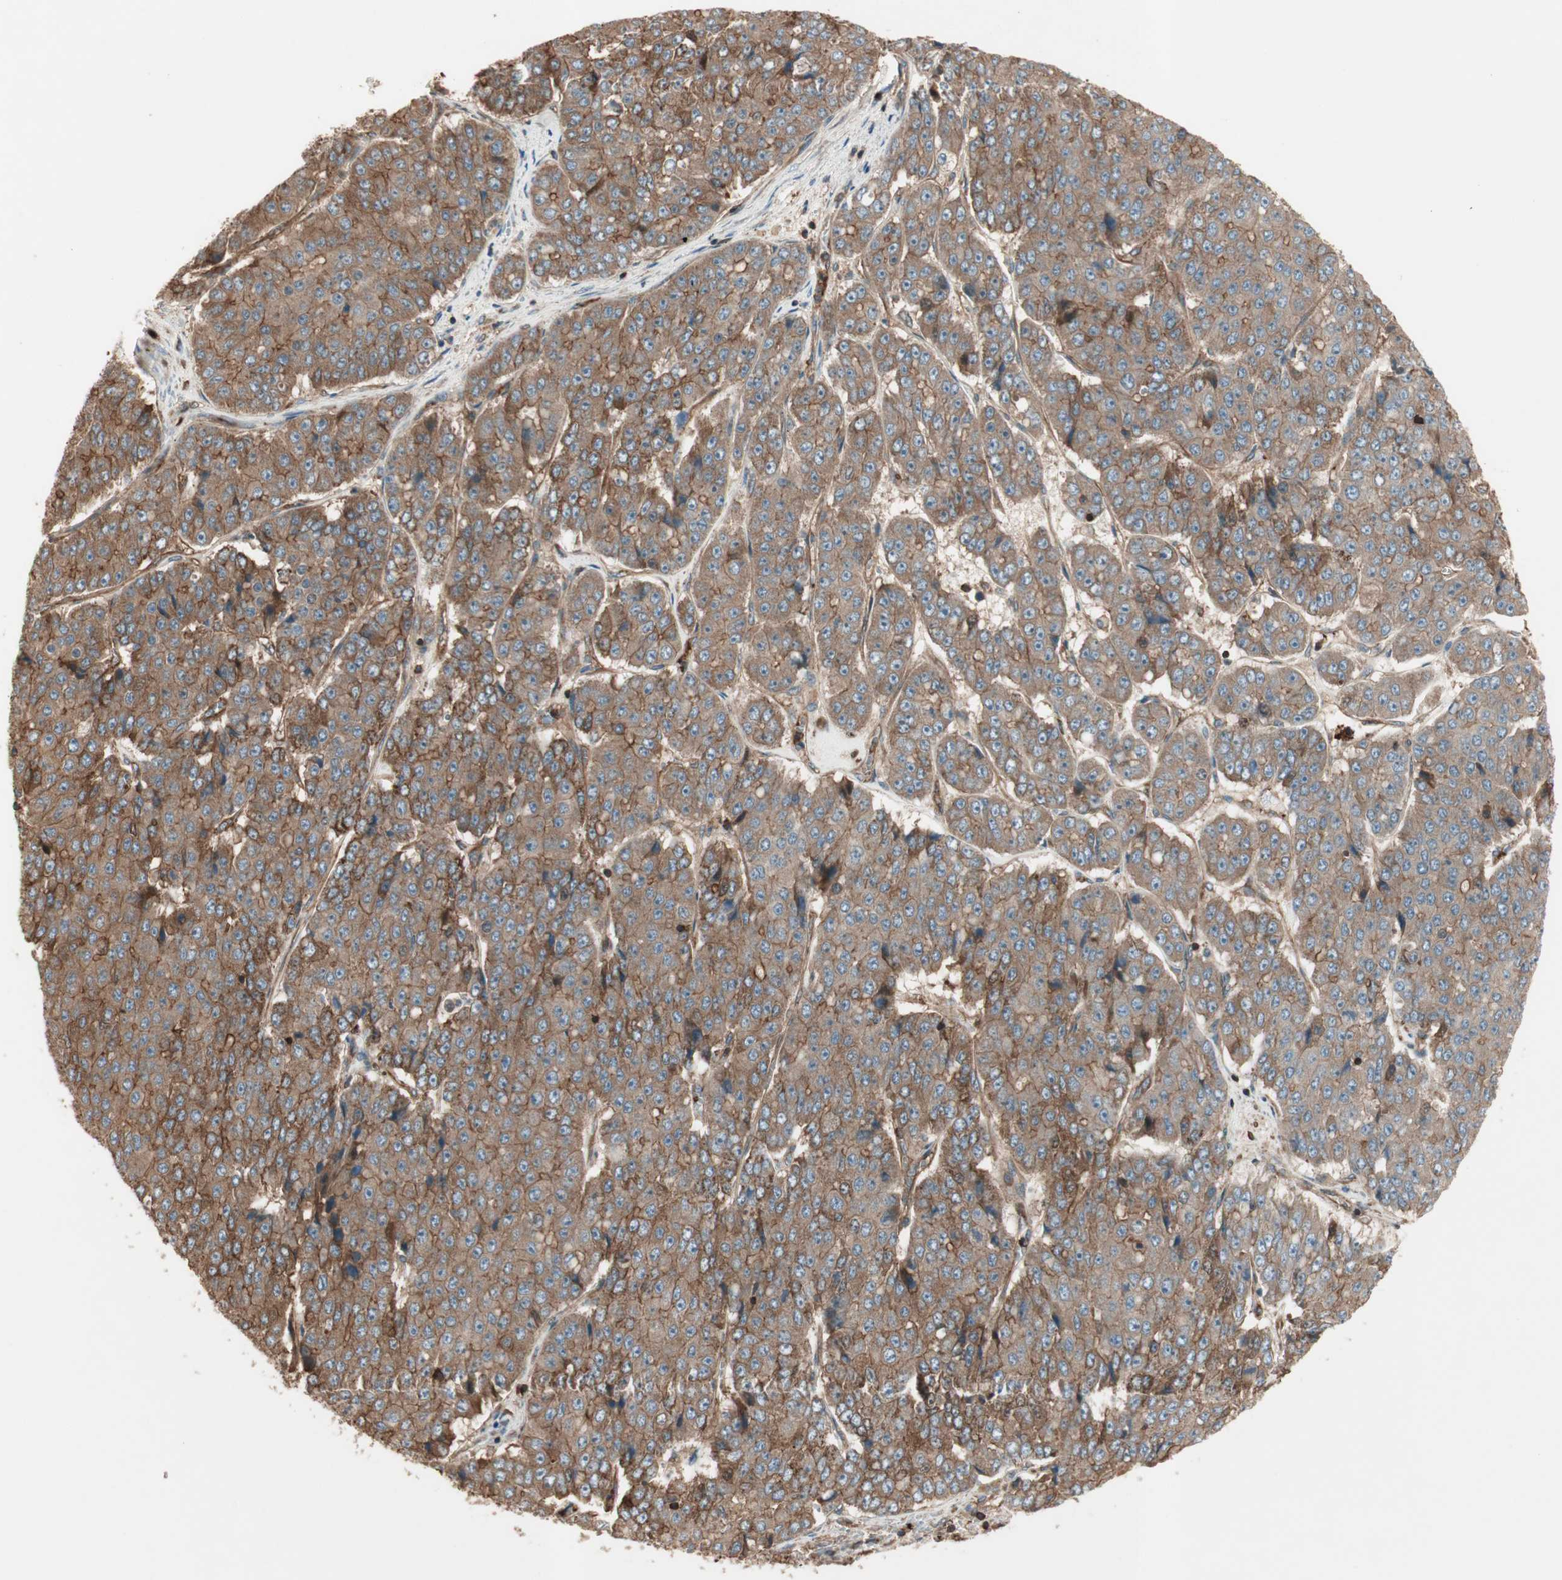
{"staining": {"intensity": "moderate", "quantity": ">75%", "location": "cytoplasmic/membranous"}, "tissue": "pancreatic cancer", "cell_type": "Tumor cells", "image_type": "cancer", "snomed": [{"axis": "morphology", "description": "Adenocarcinoma, NOS"}, {"axis": "topography", "description": "Pancreas"}], "caption": "A brown stain shows moderate cytoplasmic/membranous positivity of a protein in pancreatic cancer tumor cells.", "gene": "TCP11L1", "patient": {"sex": "male", "age": 50}}